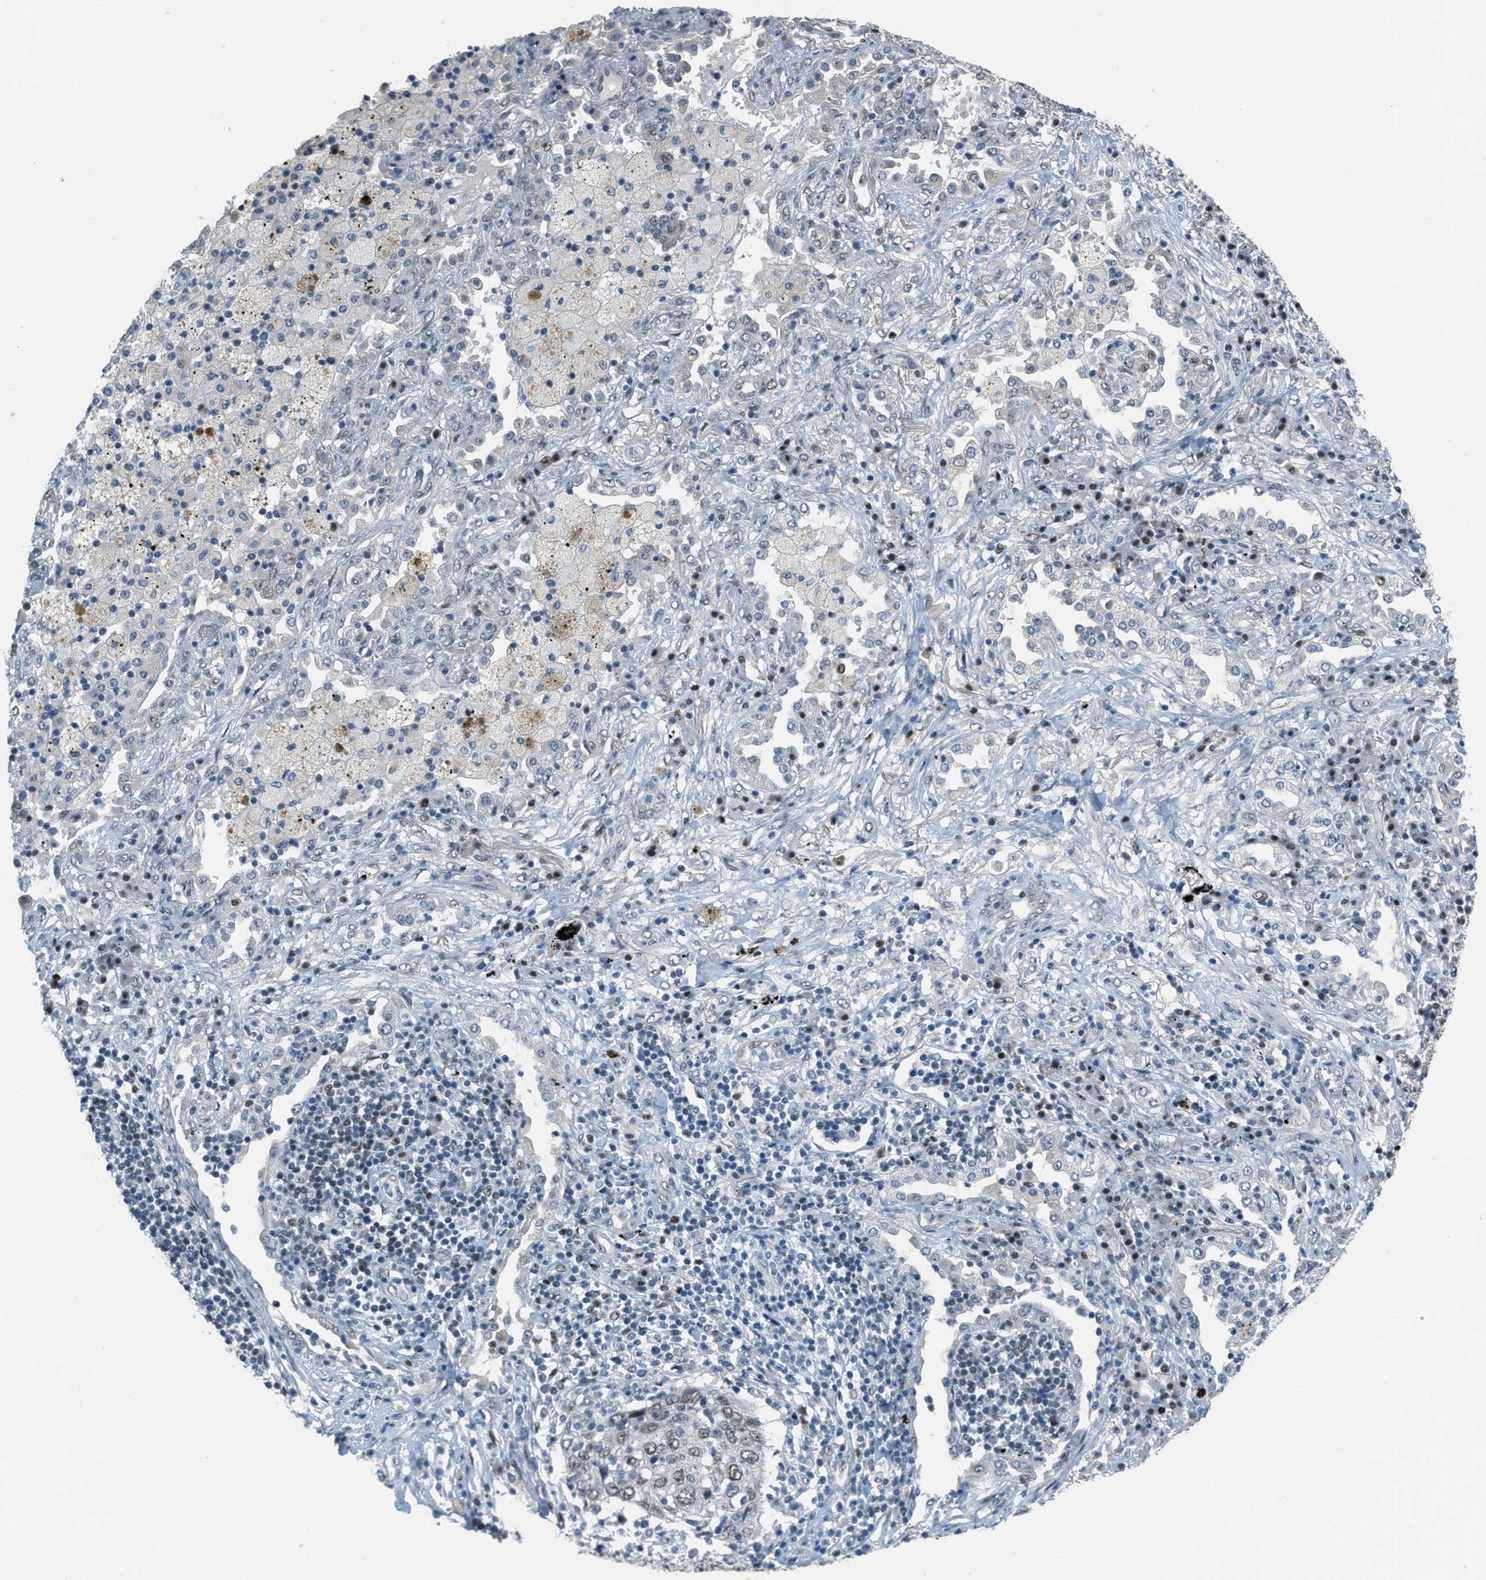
{"staining": {"intensity": "weak", "quantity": "25%-75%", "location": "nuclear"}, "tissue": "lung cancer", "cell_type": "Tumor cells", "image_type": "cancer", "snomed": [{"axis": "morphology", "description": "Squamous cell carcinoma, NOS"}, {"axis": "topography", "description": "Lung"}], "caption": "Weak nuclear positivity is seen in about 25%-75% of tumor cells in squamous cell carcinoma (lung).", "gene": "TCF3", "patient": {"sex": "female", "age": 63}}